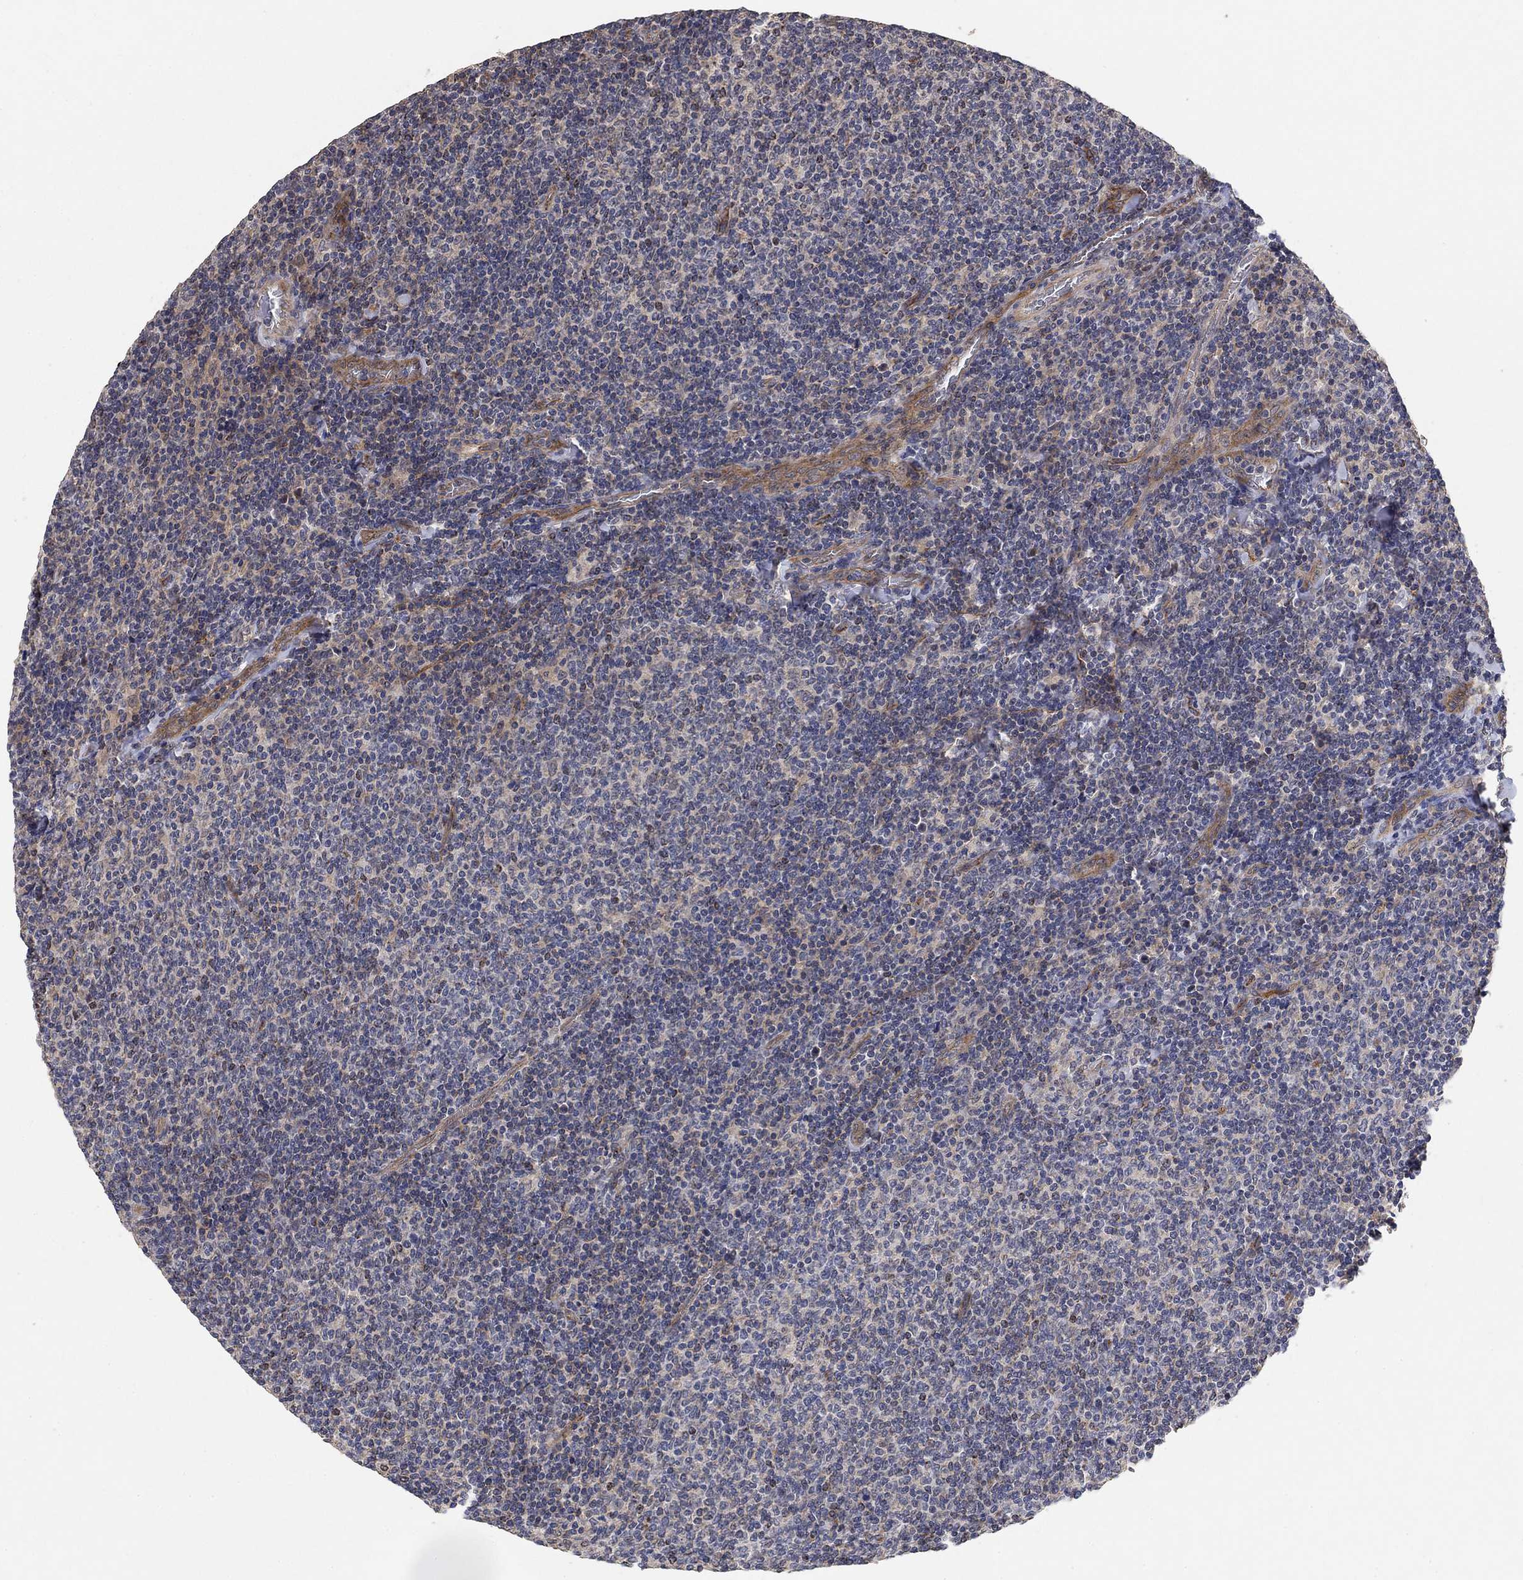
{"staining": {"intensity": "negative", "quantity": "none", "location": "none"}, "tissue": "lymphoma", "cell_type": "Tumor cells", "image_type": "cancer", "snomed": [{"axis": "morphology", "description": "Malignant lymphoma, non-Hodgkin's type, Low grade"}, {"axis": "topography", "description": "Lymph node"}], "caption": "DAB (3,3'-diaminobenzidine) immunohistochemical staining of lymphoma reveals no significant staining in tumor cells.", "gene": "MCUR1", "patient": {"sex": "male", "age": 52}}